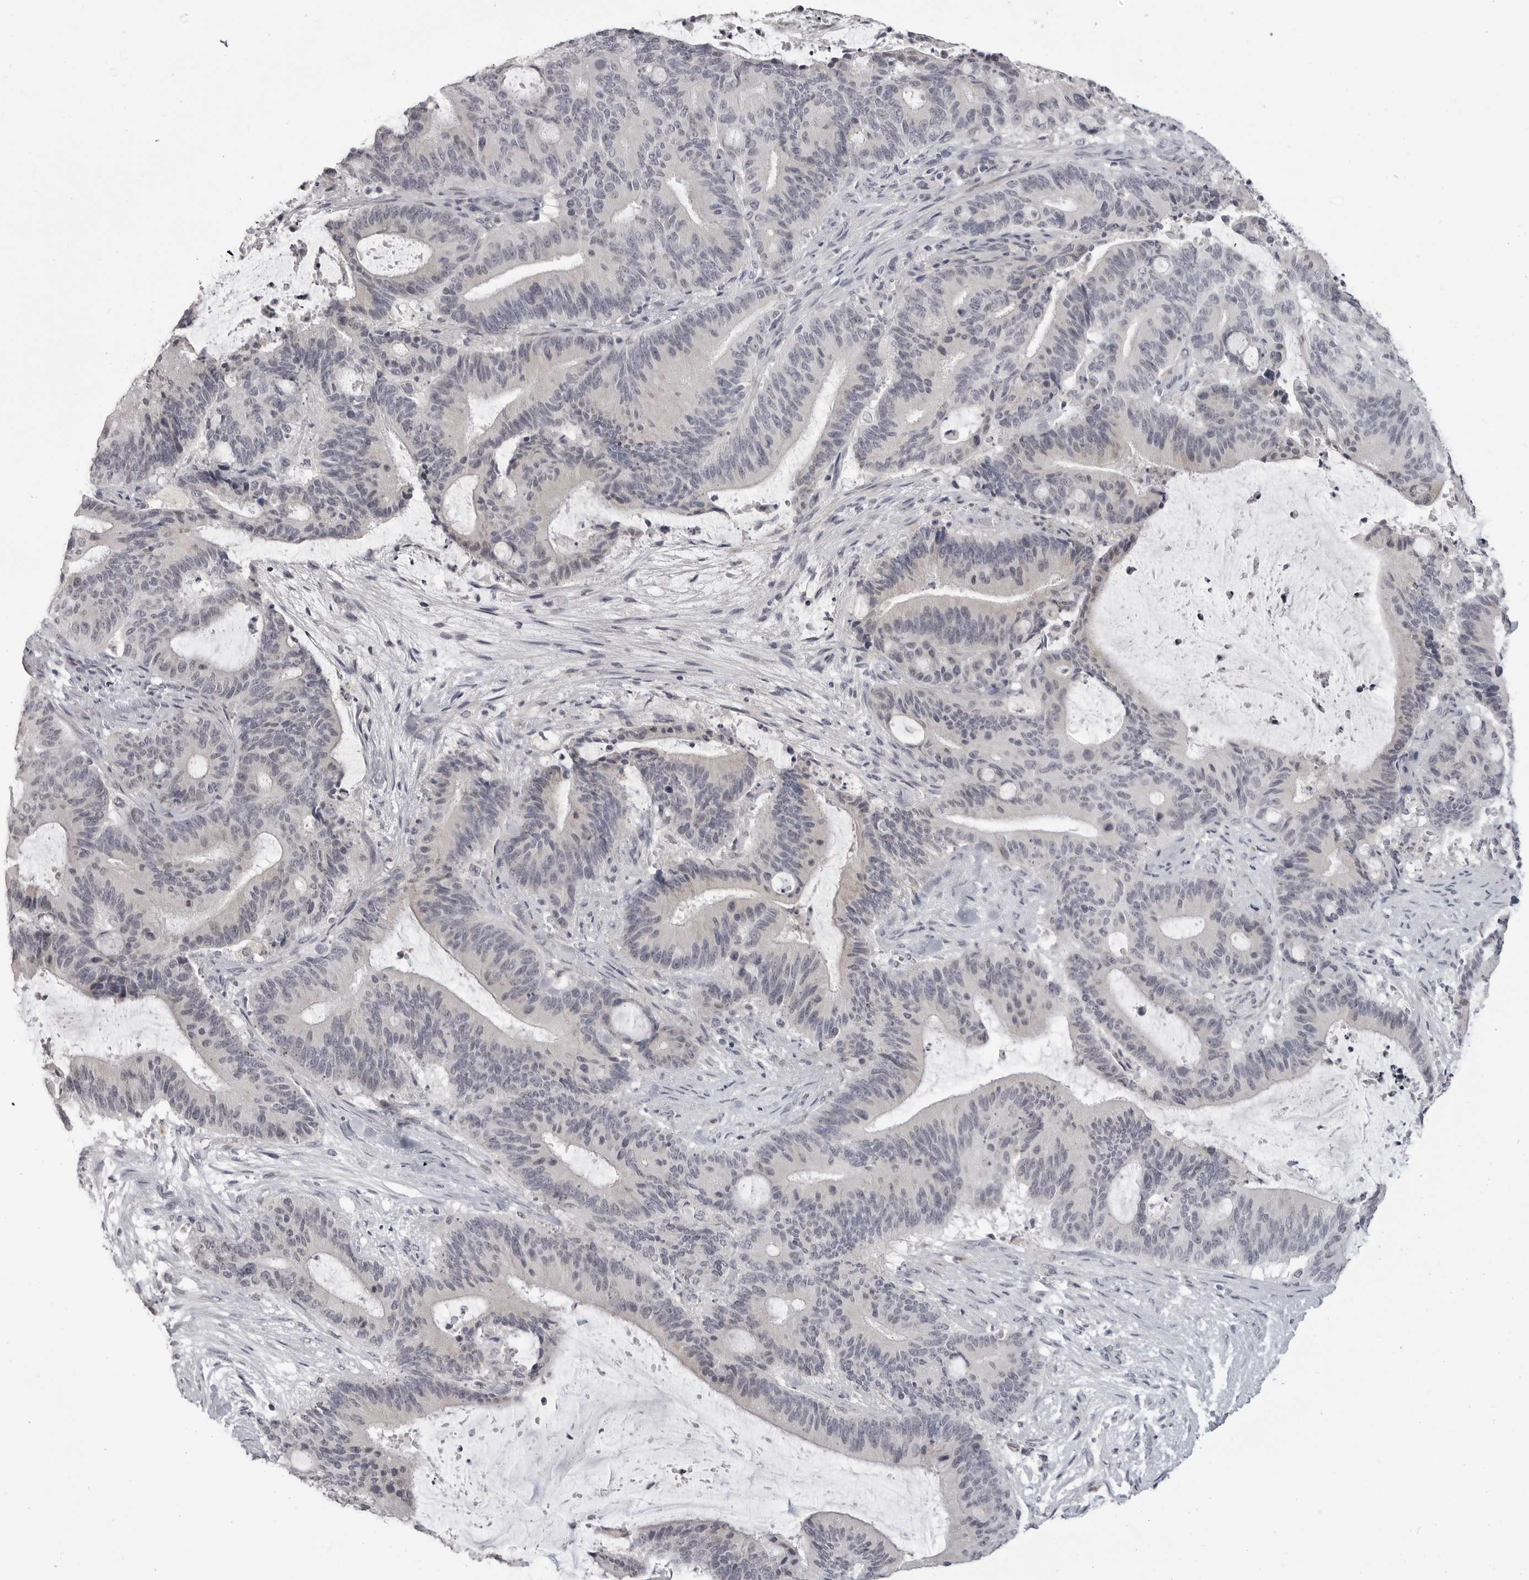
{"staining": {"intensity": "negative", "quantity": "none", "location": "none"}, "tissue": "liver cancer", "cell_type": "Tumor cells", "image_type": "cancer", "snomed": [{"axis": "morphology", "description": "Normal tissue, NOS"}, {"axis": "morphology", "description": "Cholangiocarcinoma"}, {"axis": "topography", "description": "Liver"}, {"axis": "topography", "description": "Peripheral nerve tissue"}], "caption": "This image is of liver cancer stained with immunohistochemistry (IHC) to label a protein in brown with the nuclei are counter-stained blue. There is no expression in tumor cells.", "gene": "PRSS1", "patient": {"sex": "female", "age": 73}}